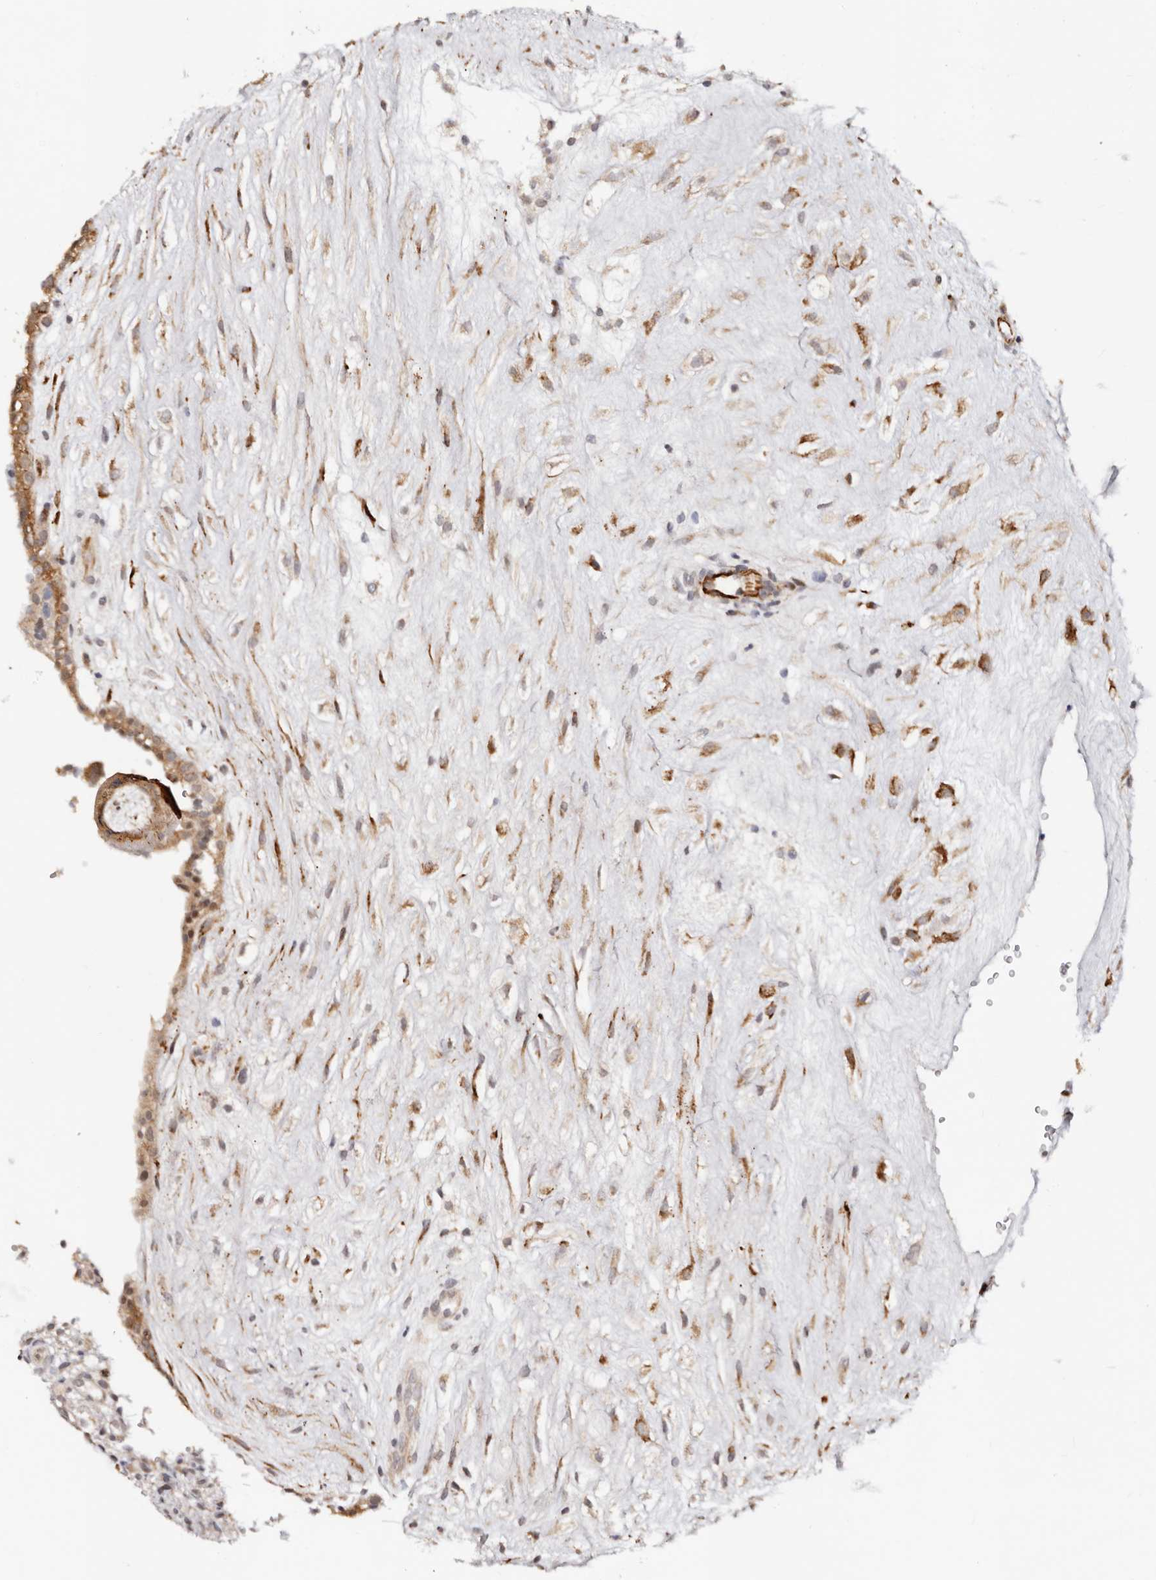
{"staining": {"intensity": "moderate", "quantity": ">75%", "location": "cytoplasmic/membranous"}, "tissue": "placenta", "cell_type": "Decidual cells", "image_type": "normal", "snomed": [{"axis": "morphology", "description": "Normal tissue, NOS"}, {"axis": "topography", "description": "Placenta"}], "caption": "Immunohistochemistry (IHC) micrograph of benign human placenta stained for a protein (brown), which reveals medium levels of moderate cytoplasmic/membranous expression in about >75% of decidual cells.", "gene": "BCL2L15", "patient": {"sex": "female", "age": 18}}